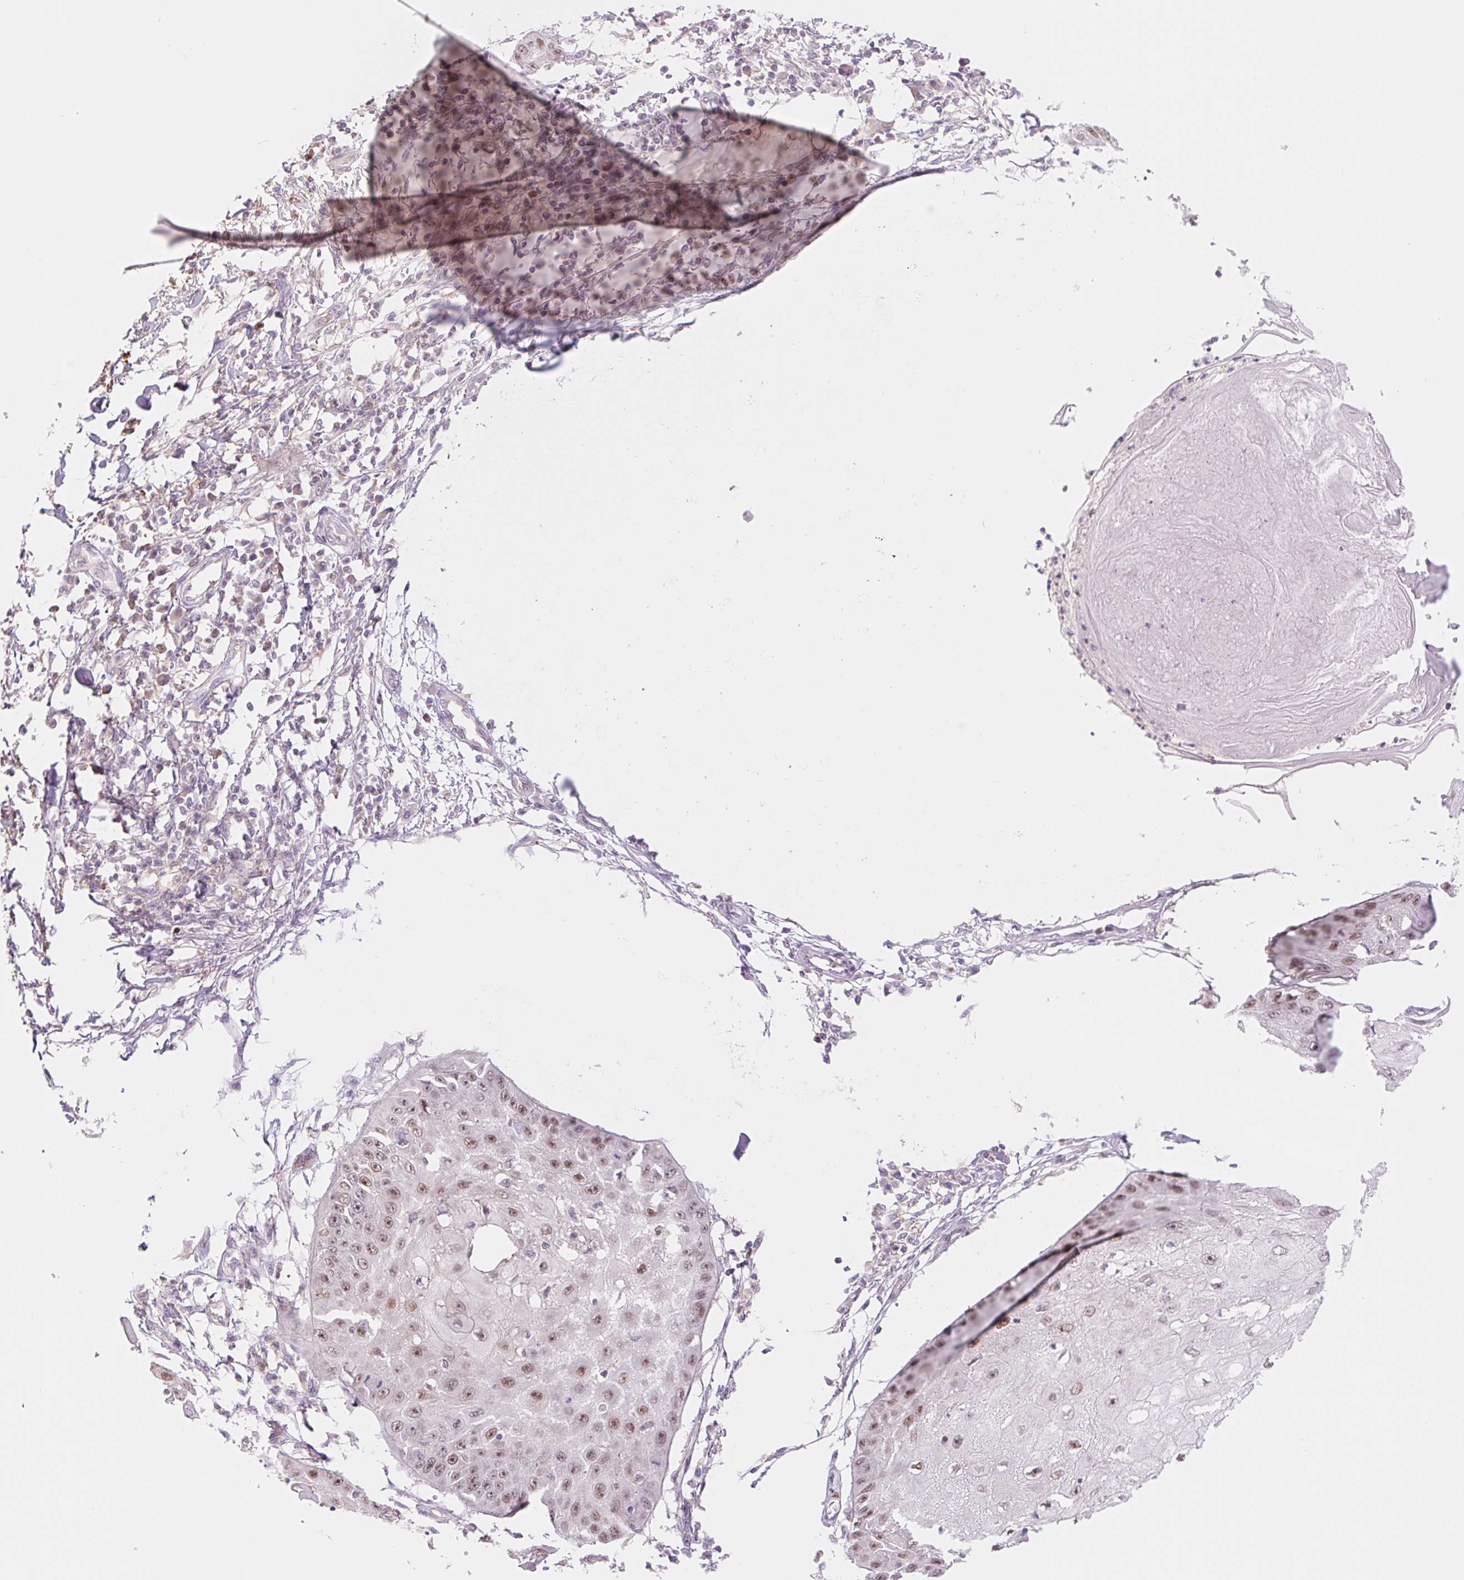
{"staining": {"intensity": "moderate", "quantity": ">75%", "location": "nuclear"}, "tissue": "skin cancer", "cell_type": "Tumor cells", "image_type": "cancer", "snomed": [{"axis": "morphology", "description": "Squamous cell carcinoma, NOS"}, {"axis": "topography", "description": "Skin"}], "caption": "This is an image of IHC staining of squamous cell carcinoma (skin), which shows moderate positivity in the nuclear of tumor cells.", "gene": "HEBP1", "patient": {"sex": "male", "age": 70}}